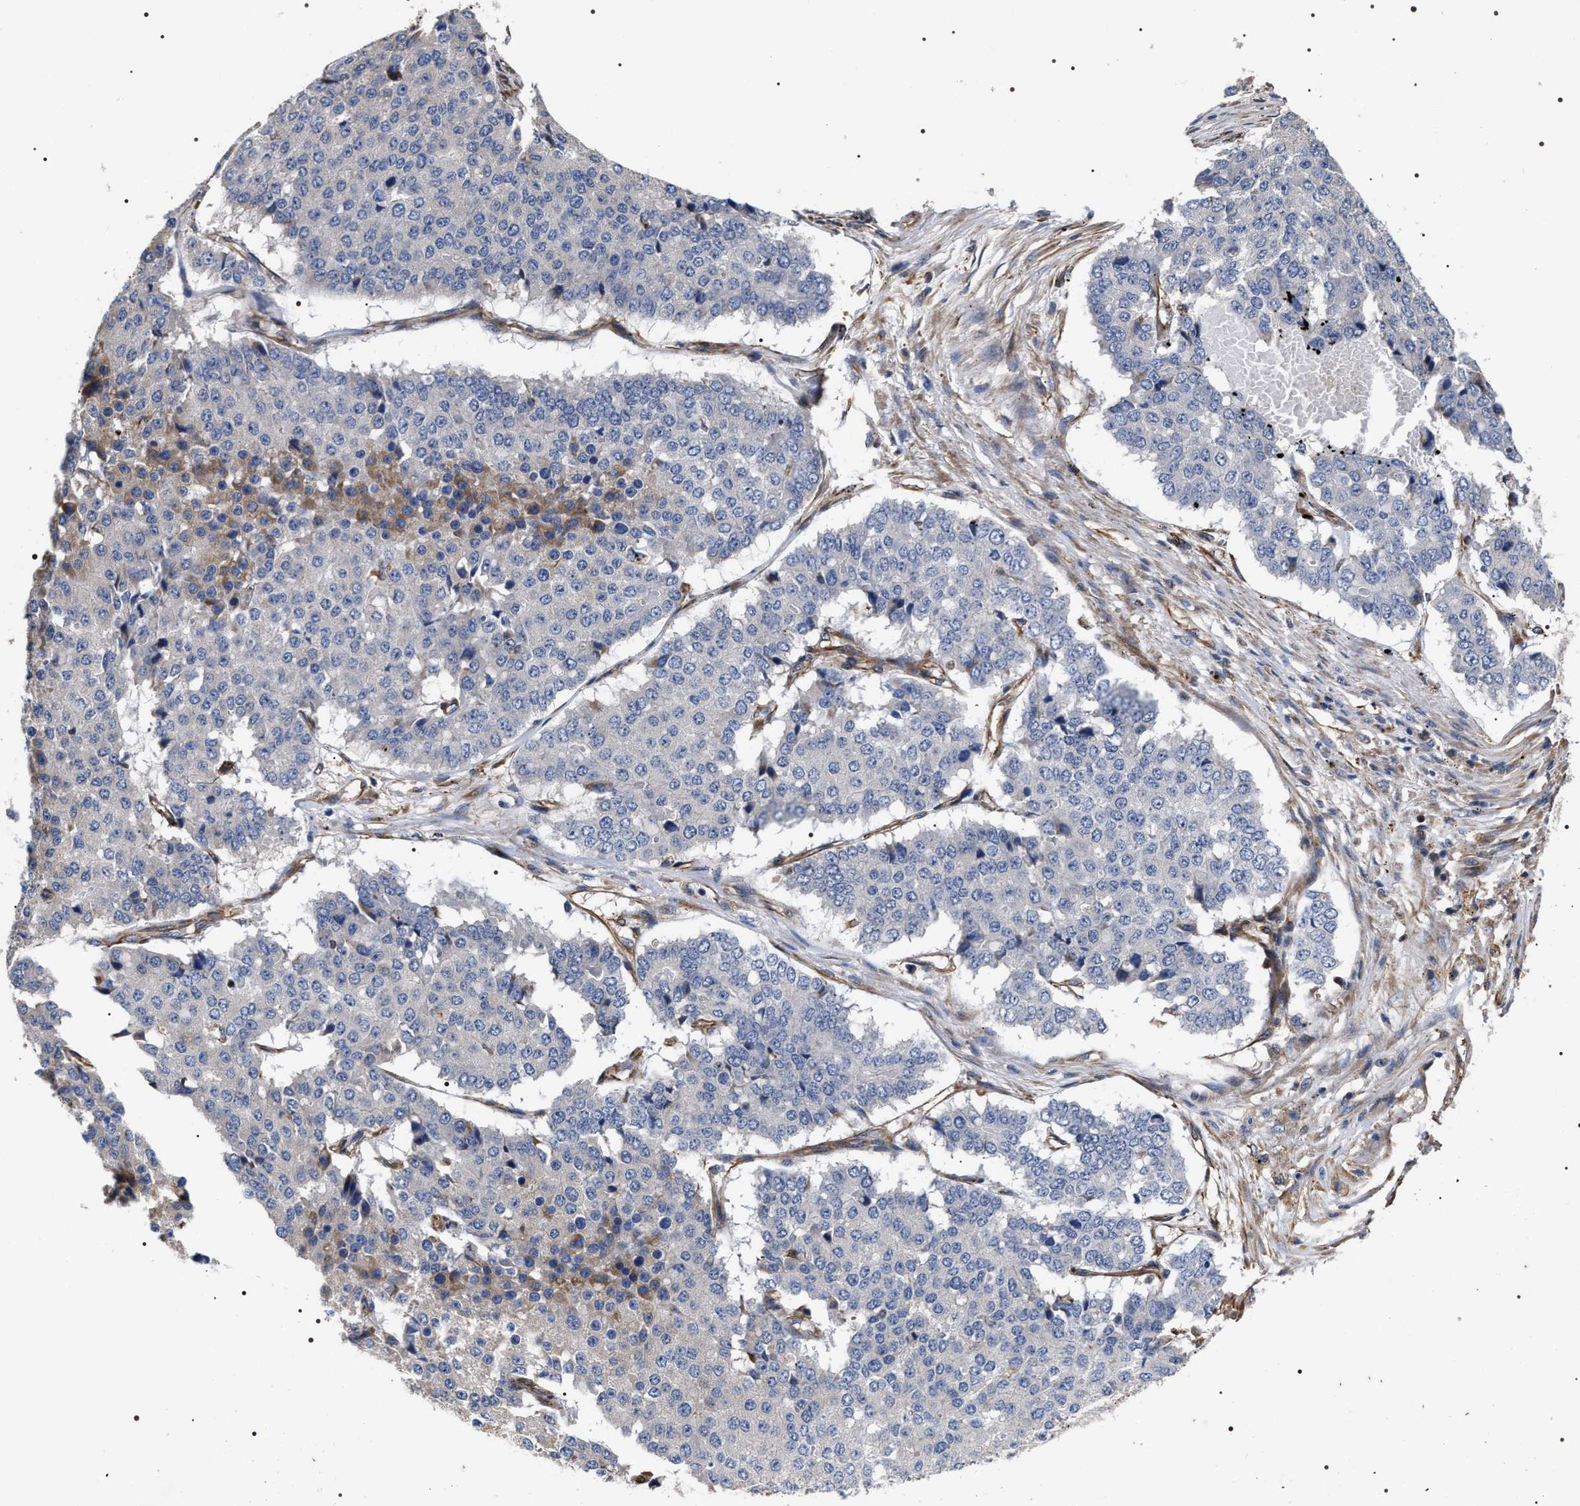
{"staining": {"intensity": "negative", "quantity": "none", "location": "none"}, "tissue": "pancreatic cancer", "cell_type": "Tumor cells", "image_type": "cancer", "snomed": [{"axis": "morphology", "description": "Adenocarcinoma, NOS"}, {"axis": "topography", "description": "Pancreas"}], "caption": "Protein analysis of pancreatic cancer (adenocarcinoma) reveals no significant positivity in tumor cells. Nuclei are stained in blue.", "gene": "TSPAN33", "patient": {"sex": "male", "age": 50}}